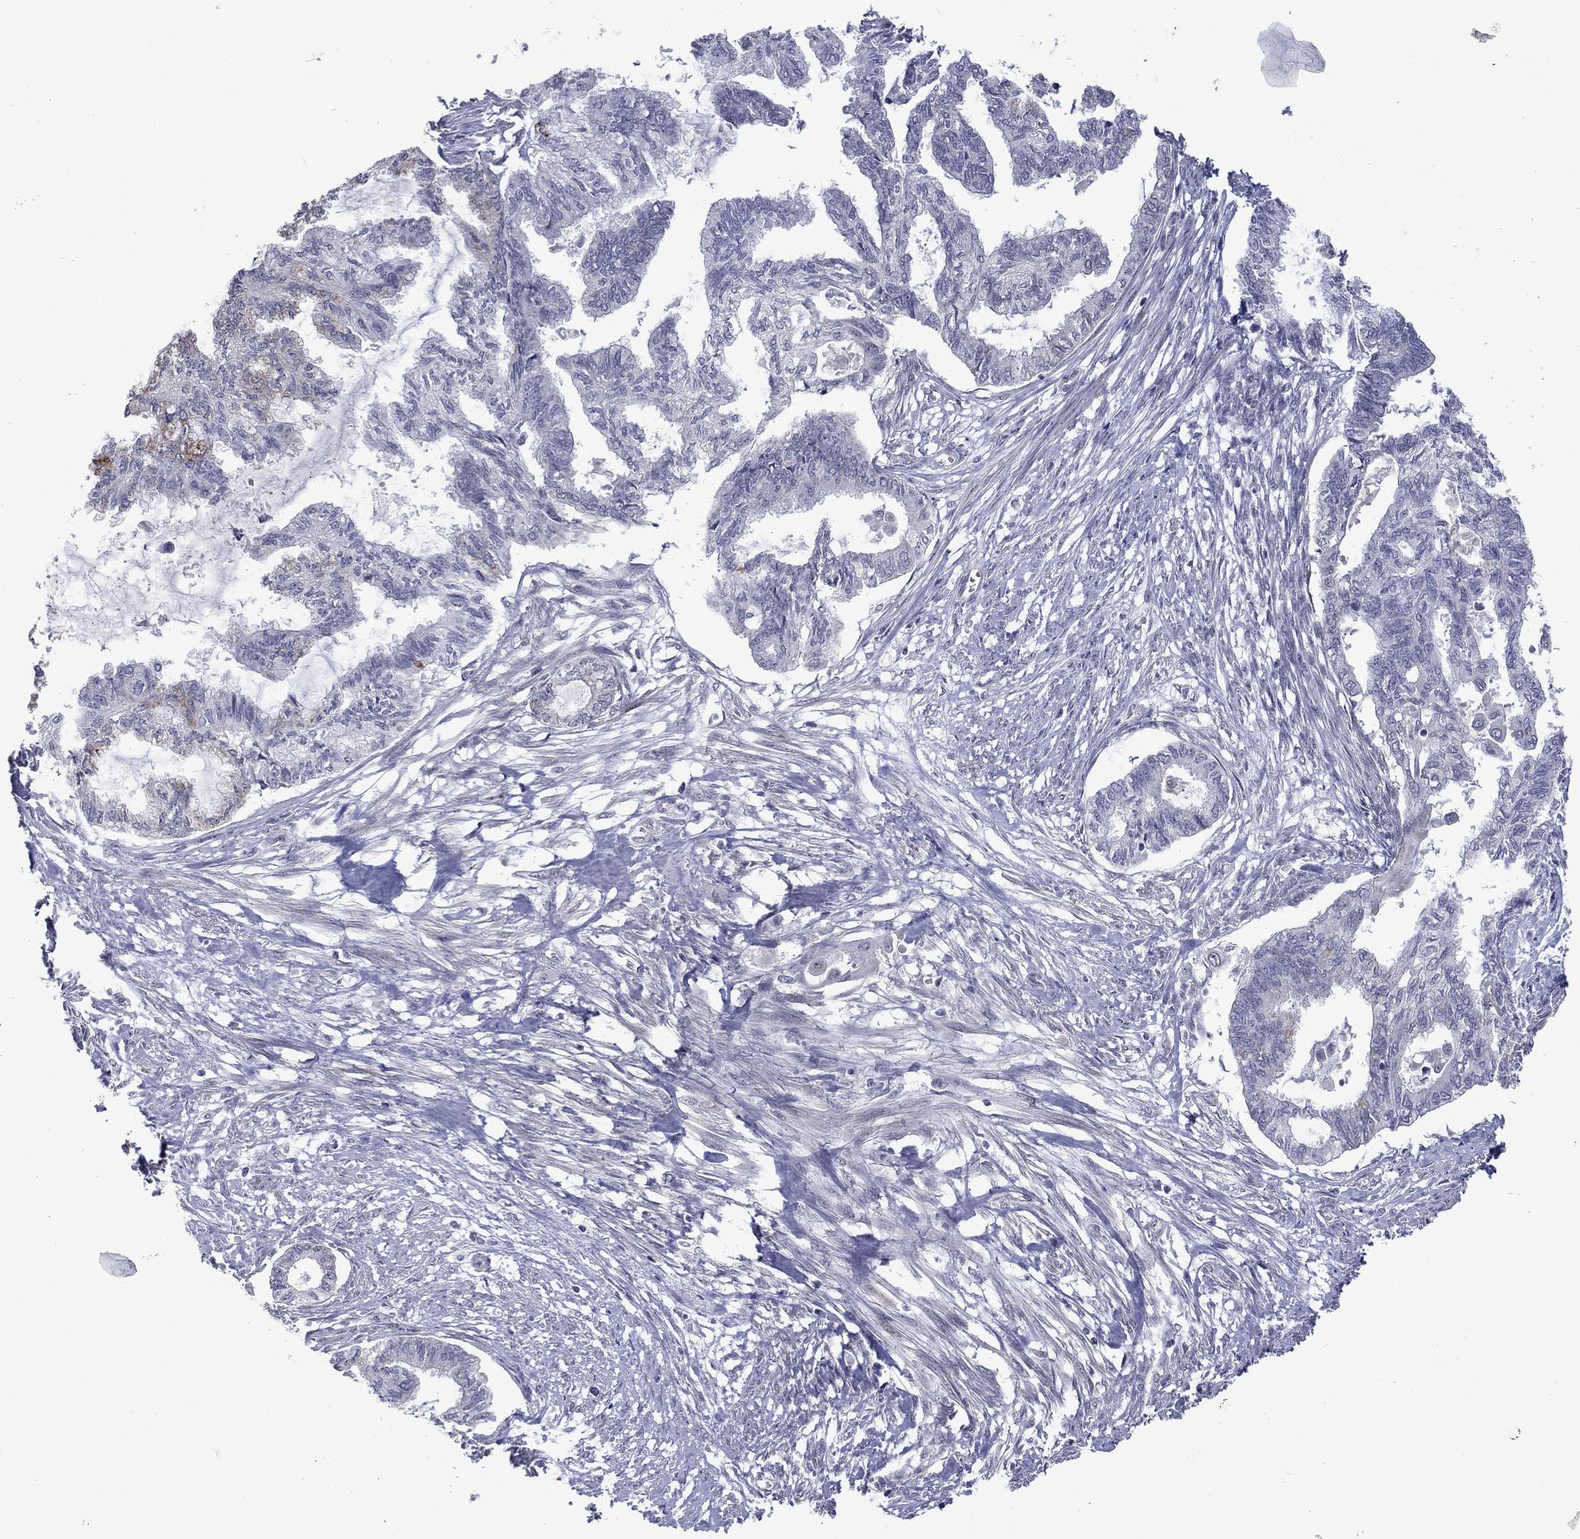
{"staining": {"intensity": "negative", "quantity": "none", "location": "none"}, "tissue": "endometrial cancer", "cell_type": "Tumor cells", "image_type": "cancer", "snomed": [{"axis": "morphology", "description": "Adenocarcinoma, NOS"}, {"axis": "topography", "description": "Endometrium"}], "caption": "There is no significant expression in tumor cells of adenocarcinoma (endometrial). (Brightfield microscopy of DAB (3,3'-diaminobenzidine) IHC at high magnification).", "gene": "KCNJ16", "patient": {"sex": "female", "age": 86}}